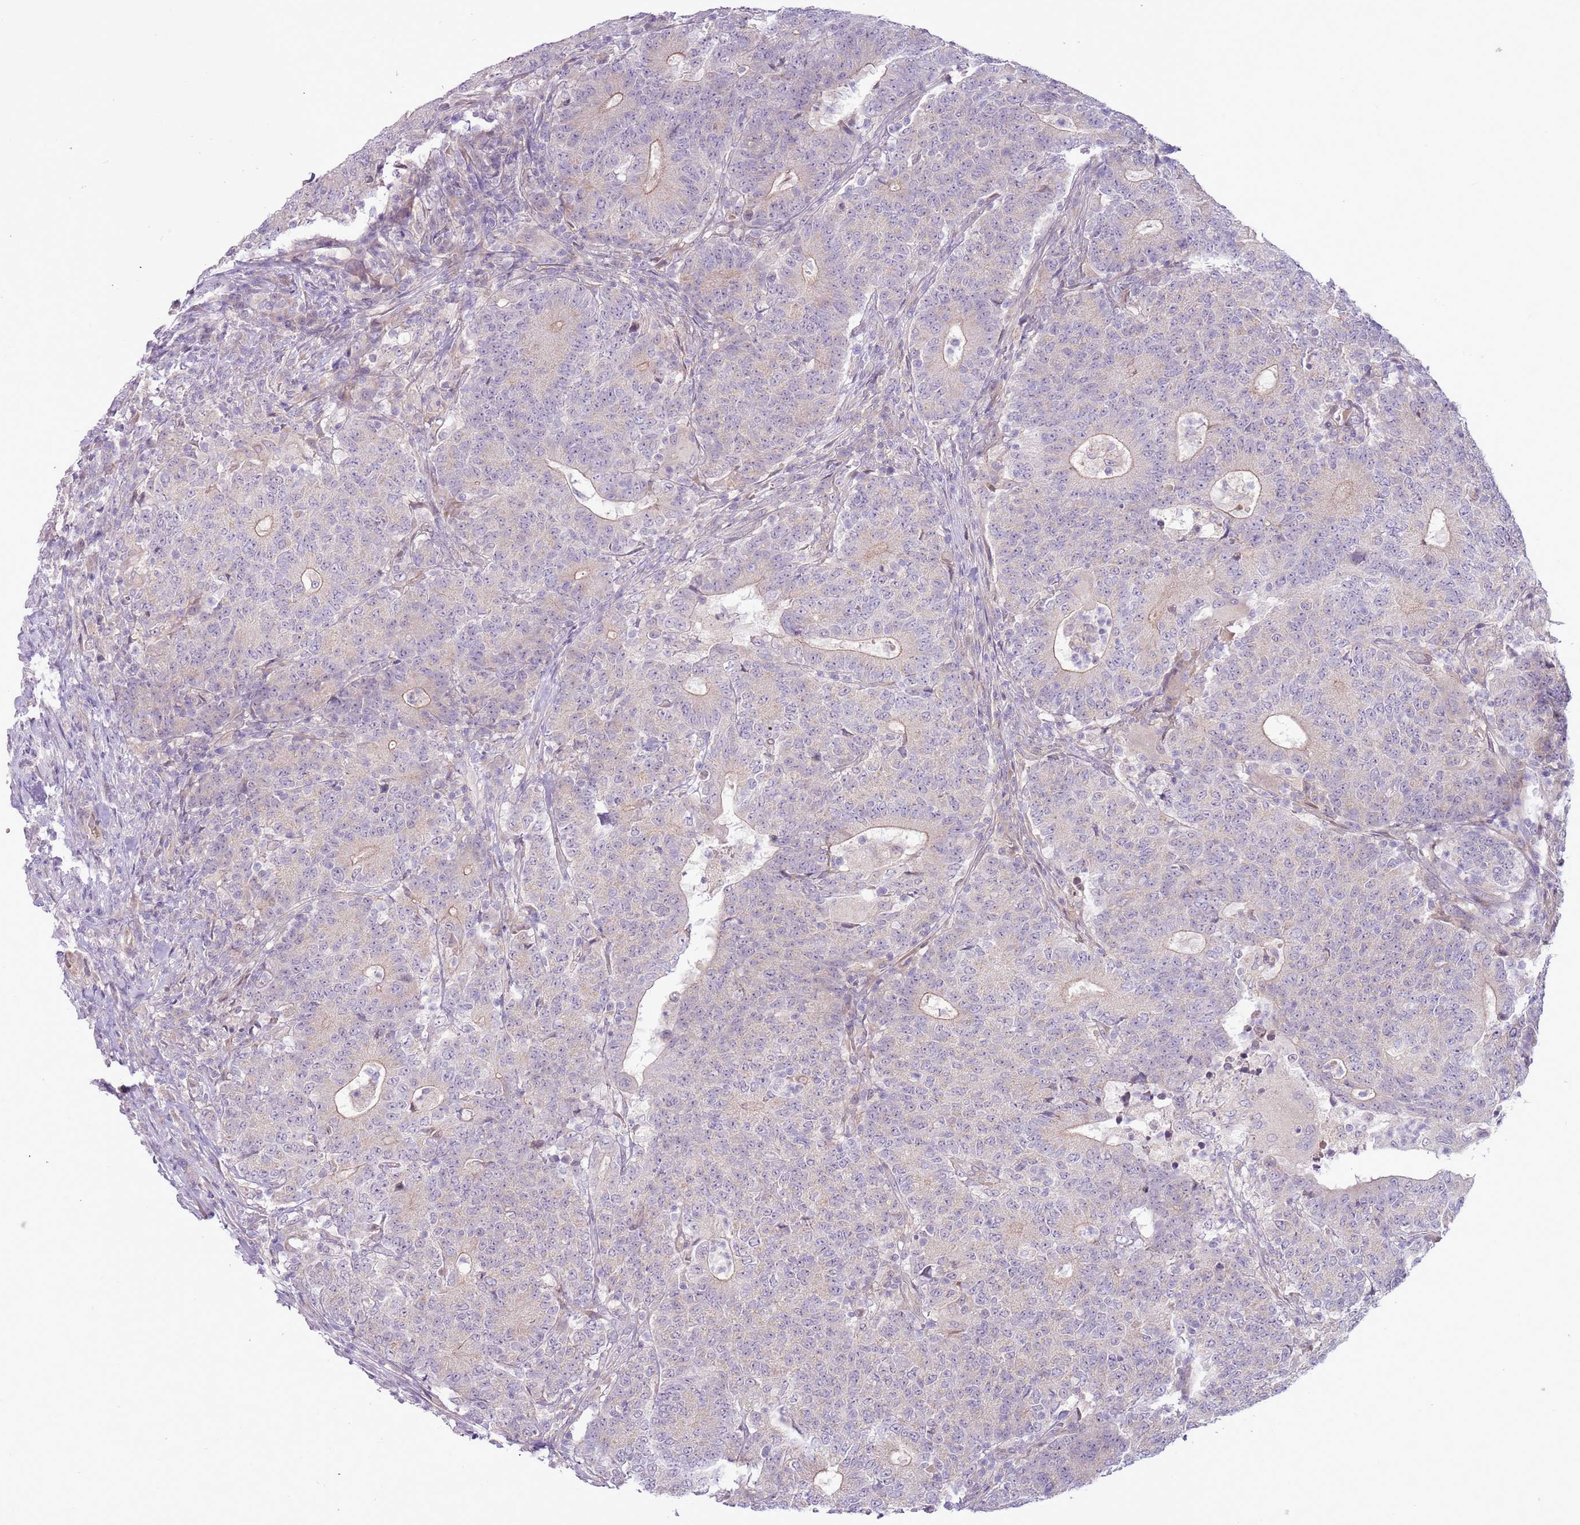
{"staining": {"intensity": "weak", "quantity": "<25%", "location": "cytoplasmic/membranous"}, "tissue": "colorectal cancer", "cell_type": "Tumor cells", "image_type": "cancer", "snomed": [{"axis": "morphology", "description": "Adenocarcinoma, NOS"}, {"axis": "topography", "description": "Colon"}], "caption": "Immunohistochemistry (IHC) histopathology image of human colorectal cancer stained for a protein (brown), which reveals no positivity in tumor cells.", "gene": "MRO", "patient": {"sex": "female", "age": 75}}